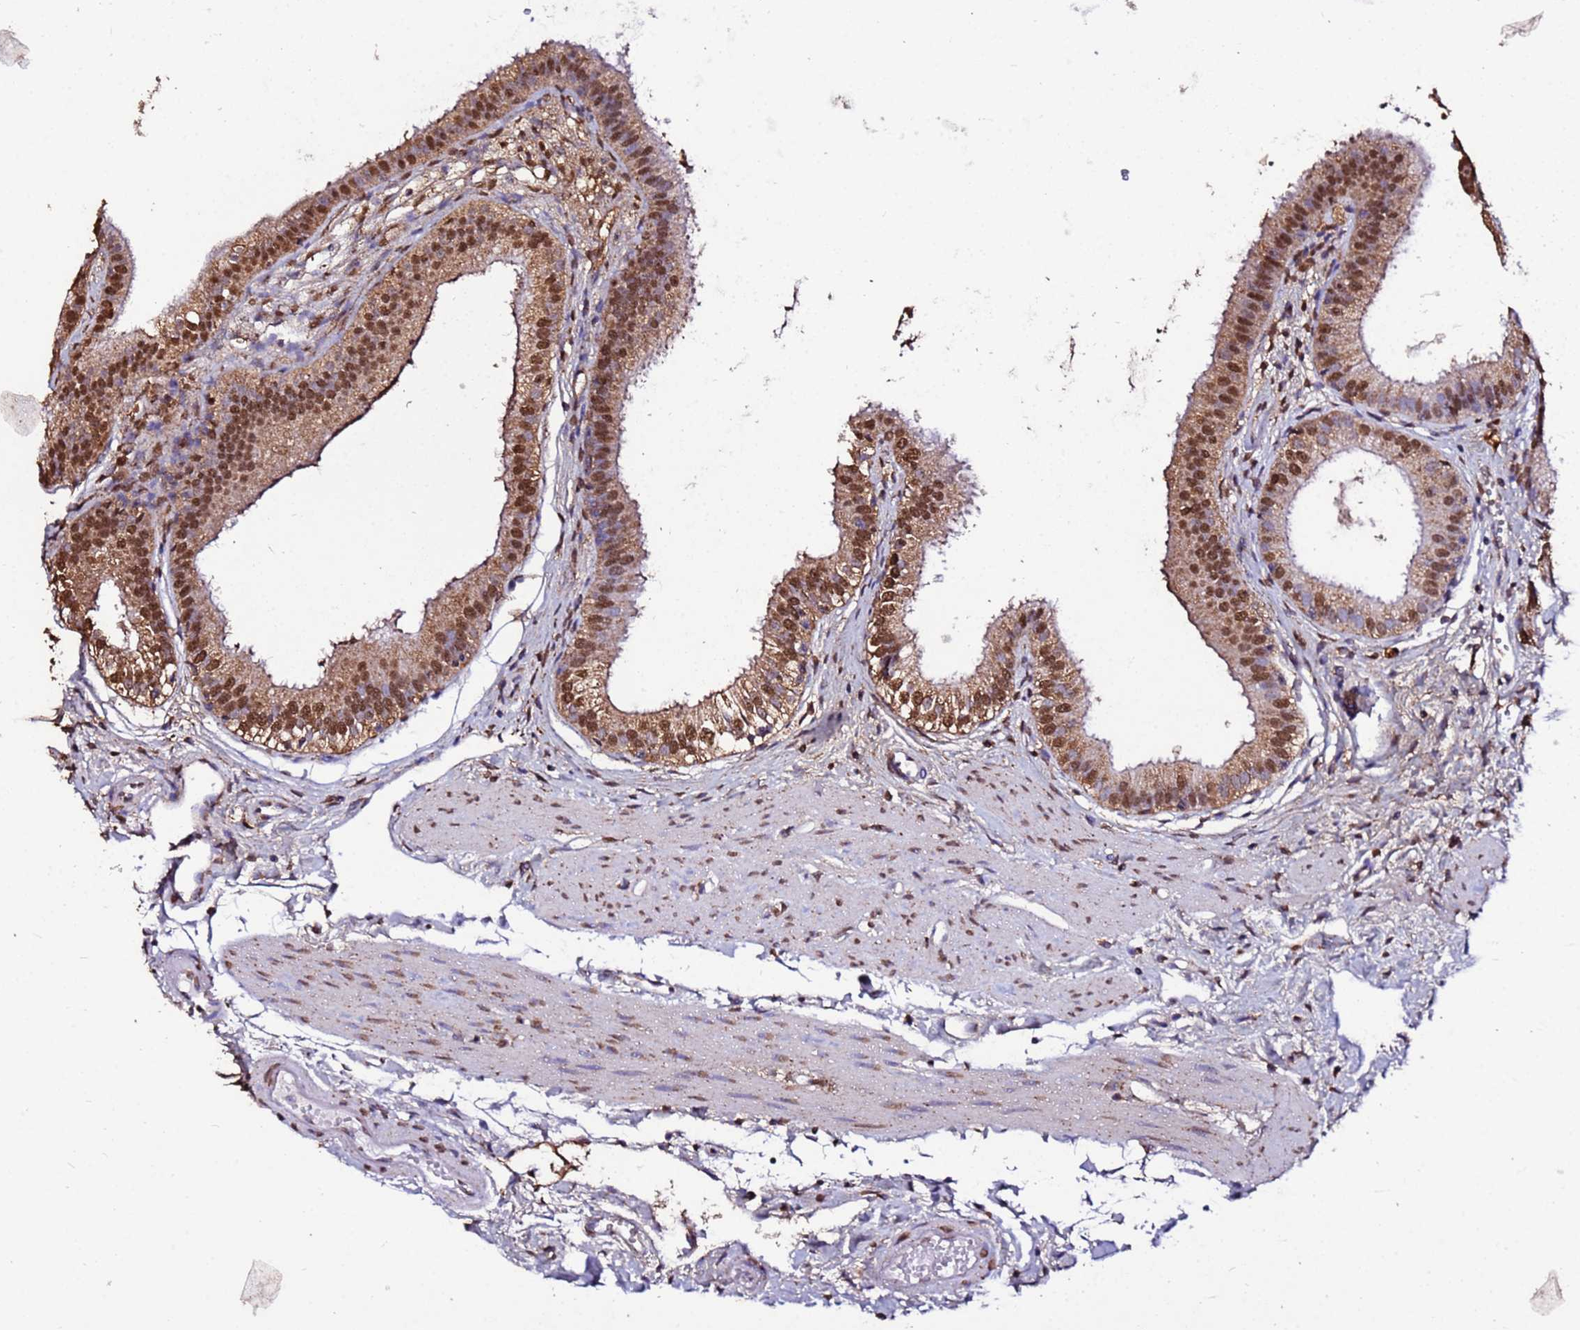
{"staining": {"intensity": "strong", "quantity": "25%-75%", "location": "cytoplasmic/membranous,nuclear"}, "tissue": "gallbladder", "cell_type": "Glandular cells", "image_type": "normal", "snomed": [{"axis": "morphology", "description": "Normal tissue, NOS"}, {"axis": "topography", "description": "Gallbladder"}], "caption": "Gallbladder stained for a protein (brown) displays strong cytoplasmic/membranous,nuclear positive positivity in approximately 25%-75% of glandular cells.", "gene": "TRIP6", "patient": {"sex": "female", "age": 54}}